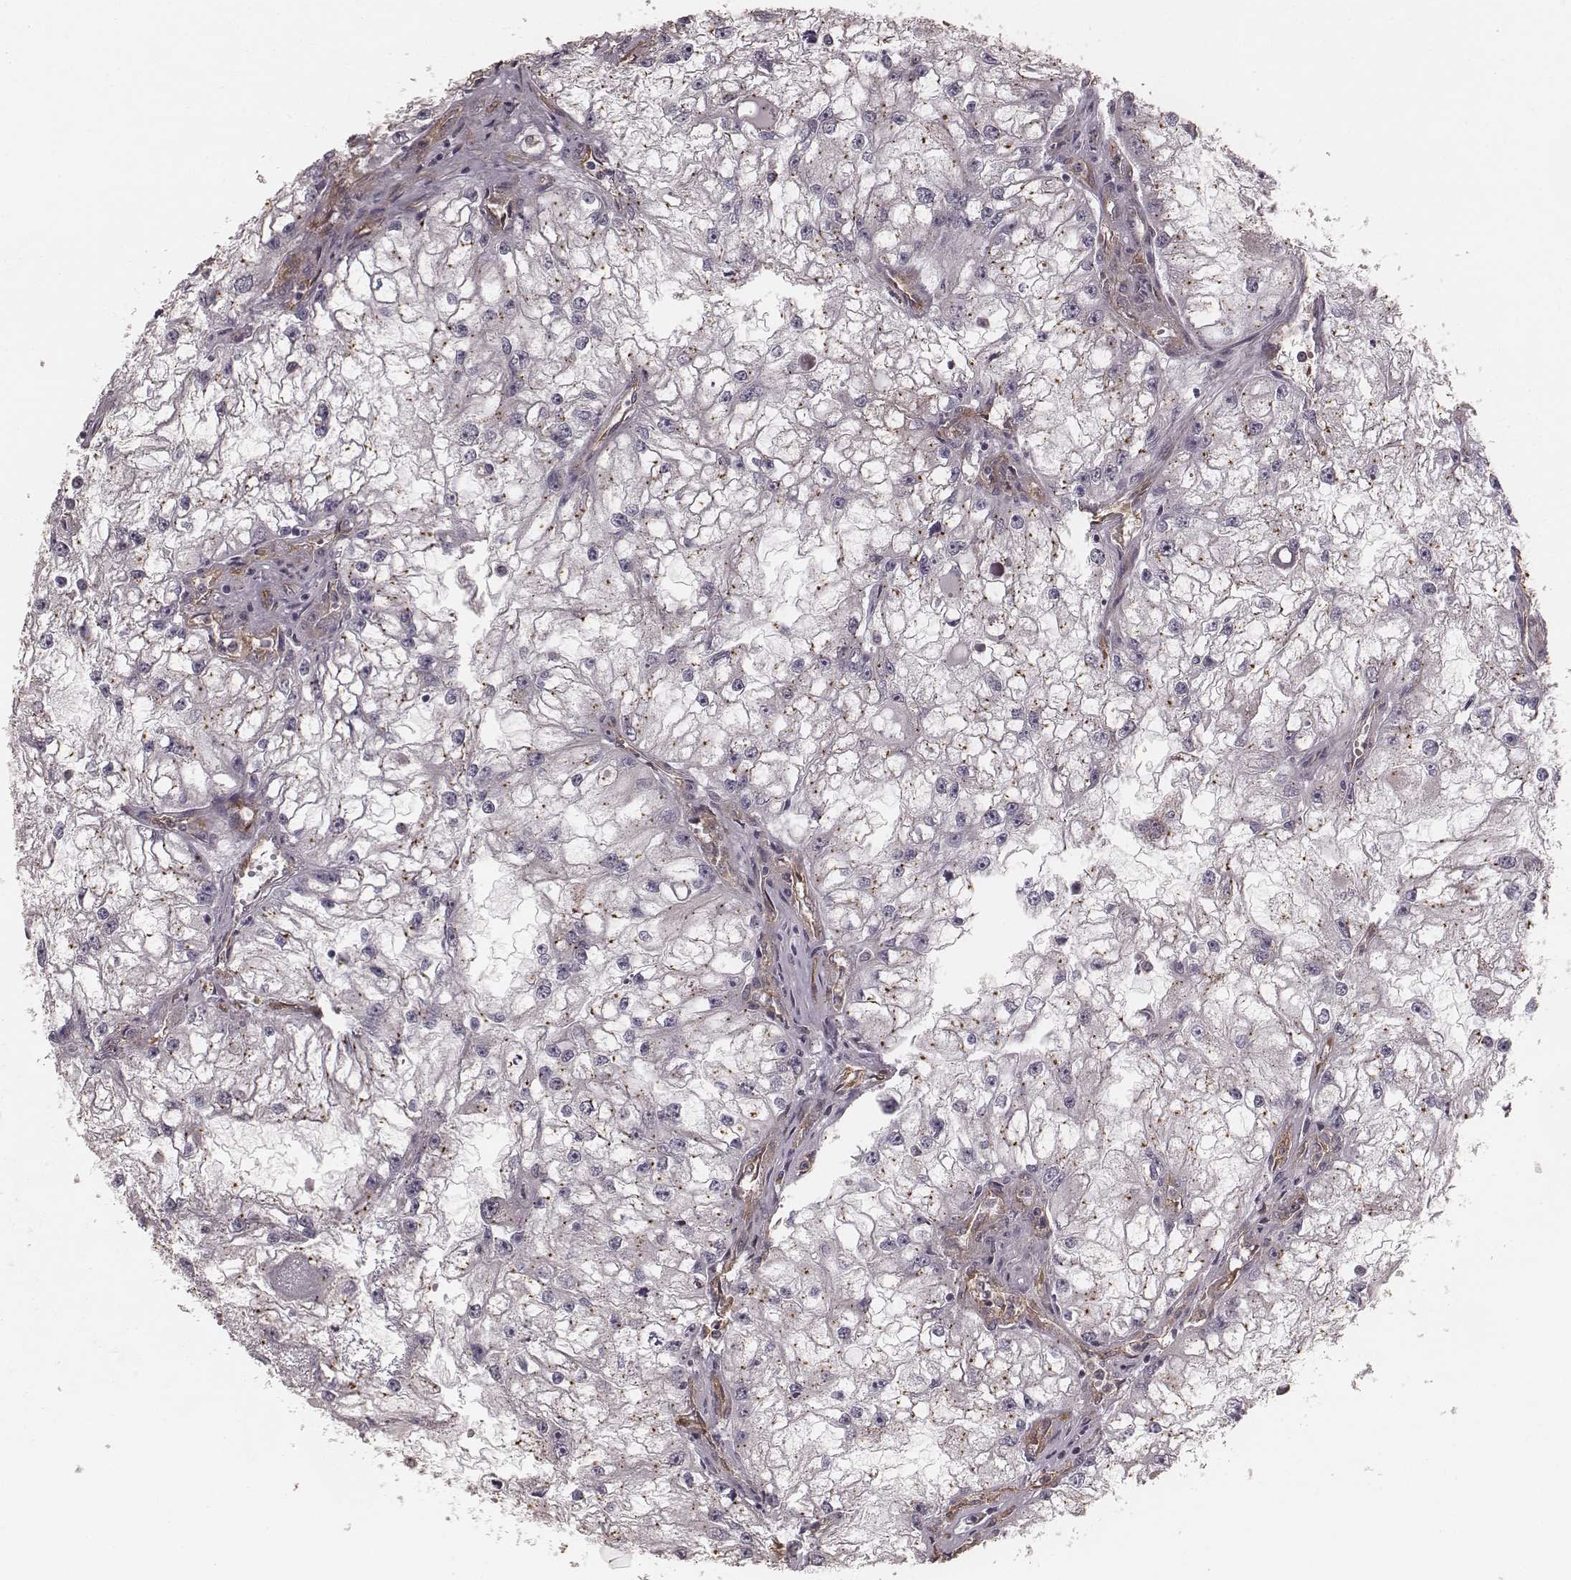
{"staining": {"intensity": "weak", "quantity": ">75%", "location": "cytoplasmic/membranous"}, "tissue": "renal cancer", "cell_type": "Tumor cells", "image_type": "cancer", "snomed": [{"axis": "morphology", "description": "Adenocarcinoma, NOS"}, {"axis": "topography", "description": "Kidney"}], "caption": "Human adenocarcinoma (renal) stained with a brown dye demonstrates weak cytoplasmic/membranous positive positivity in approximately >75% of tumor cells.", "gene": "PALMD", "patient": {"sex": "male", "age": 59}}